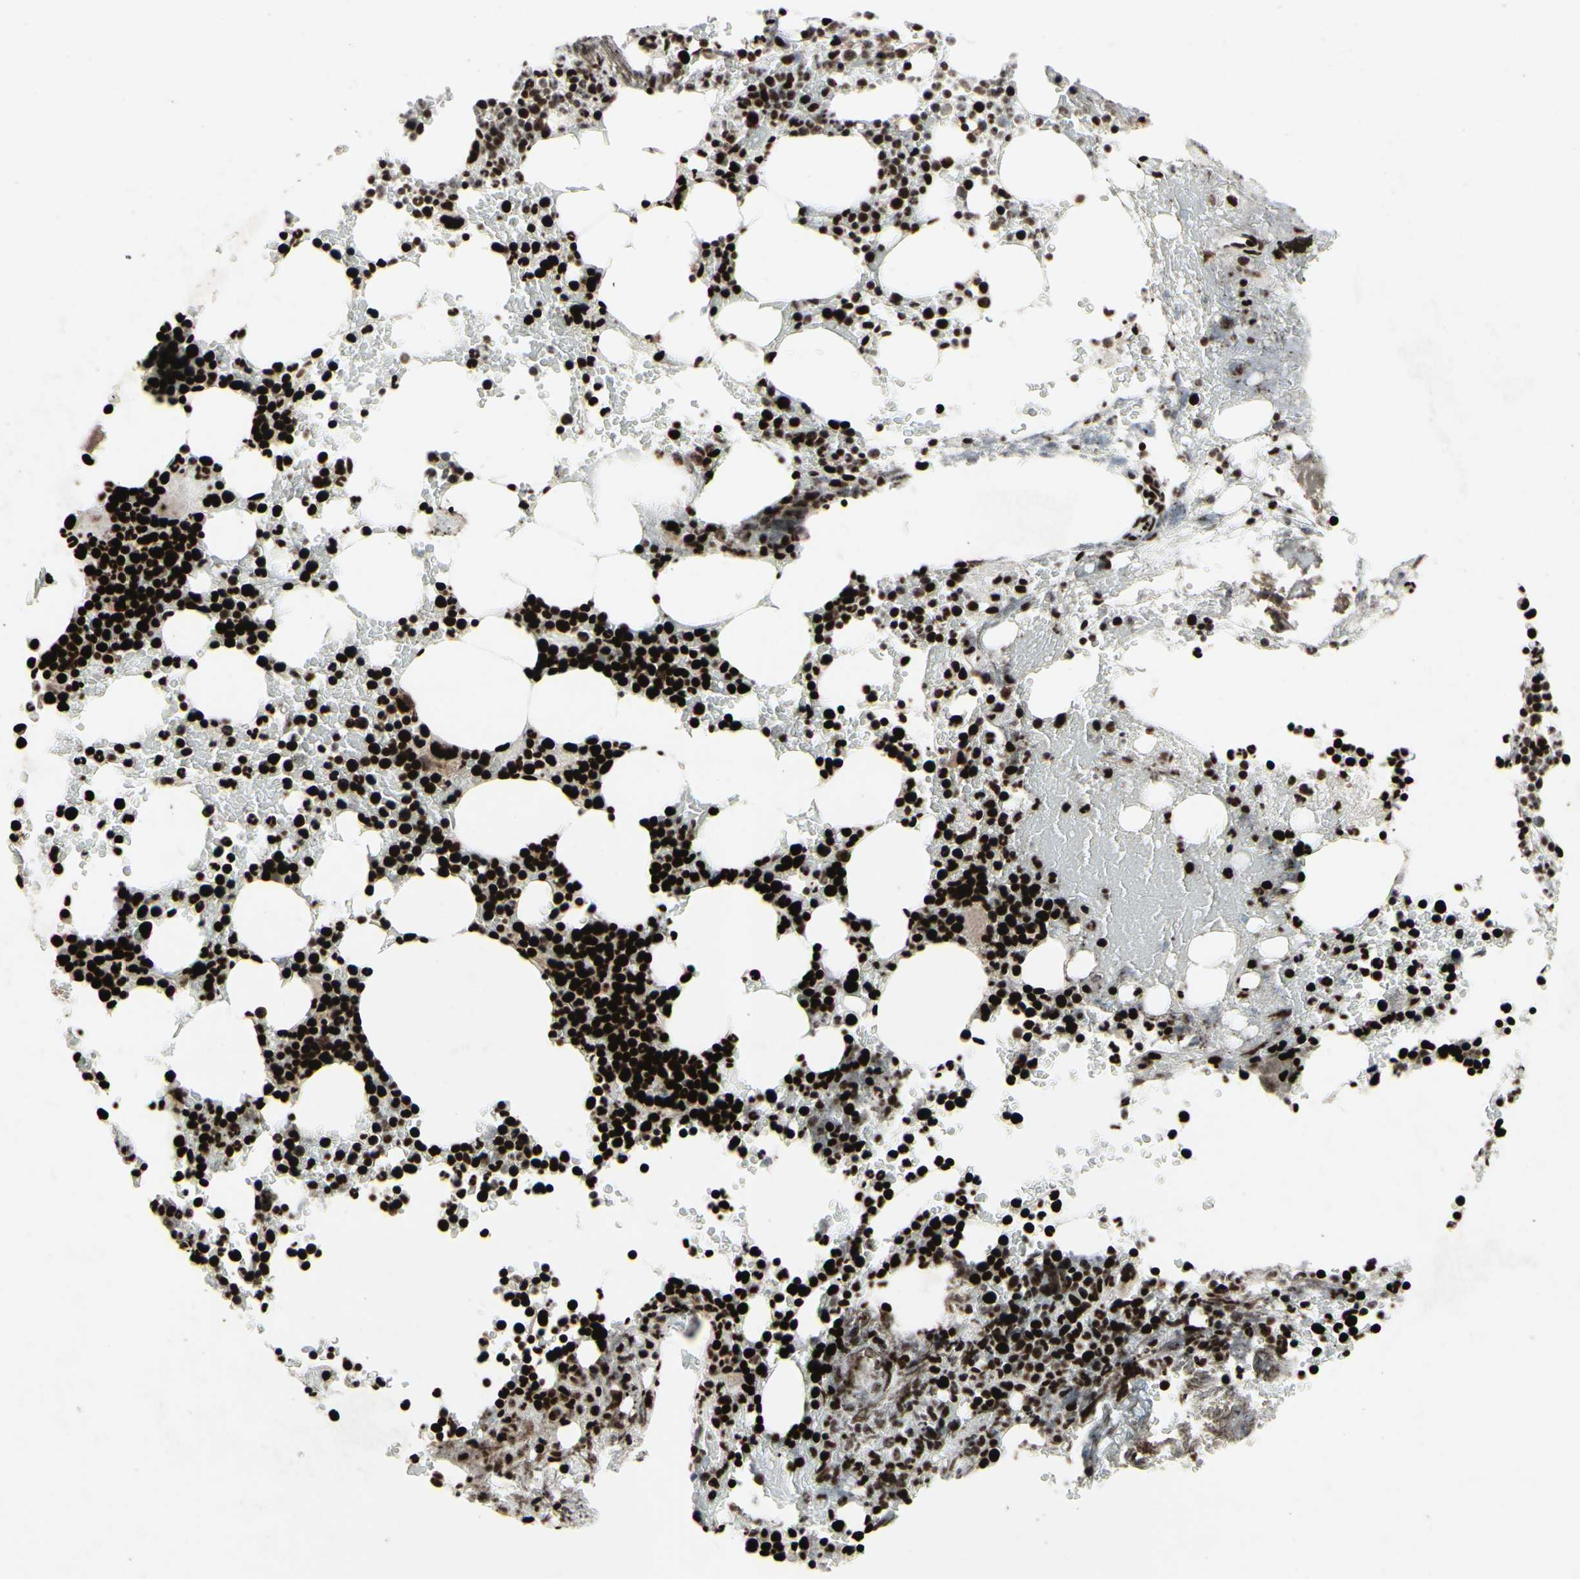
{"staining": {"intensity": "strong", "quantity": ">75%", "location": "nuclear"}, "tissue": "bone marrow", "cell_type": "Hematopoietic cells", "image_type": "normal", "snomed": [{"axis": "morphology", "description": "Normal tissue, NOS"}, {"axis": "topography", "description": "Bone marrow"}], "caption": "Bone marrow stained for a protein (brown) reveals strong nuclear positive staining in approximately >75% of hematopoietic cells.", "gene": "U2AF2", "patient": {"sex": "female", "age": 66}}